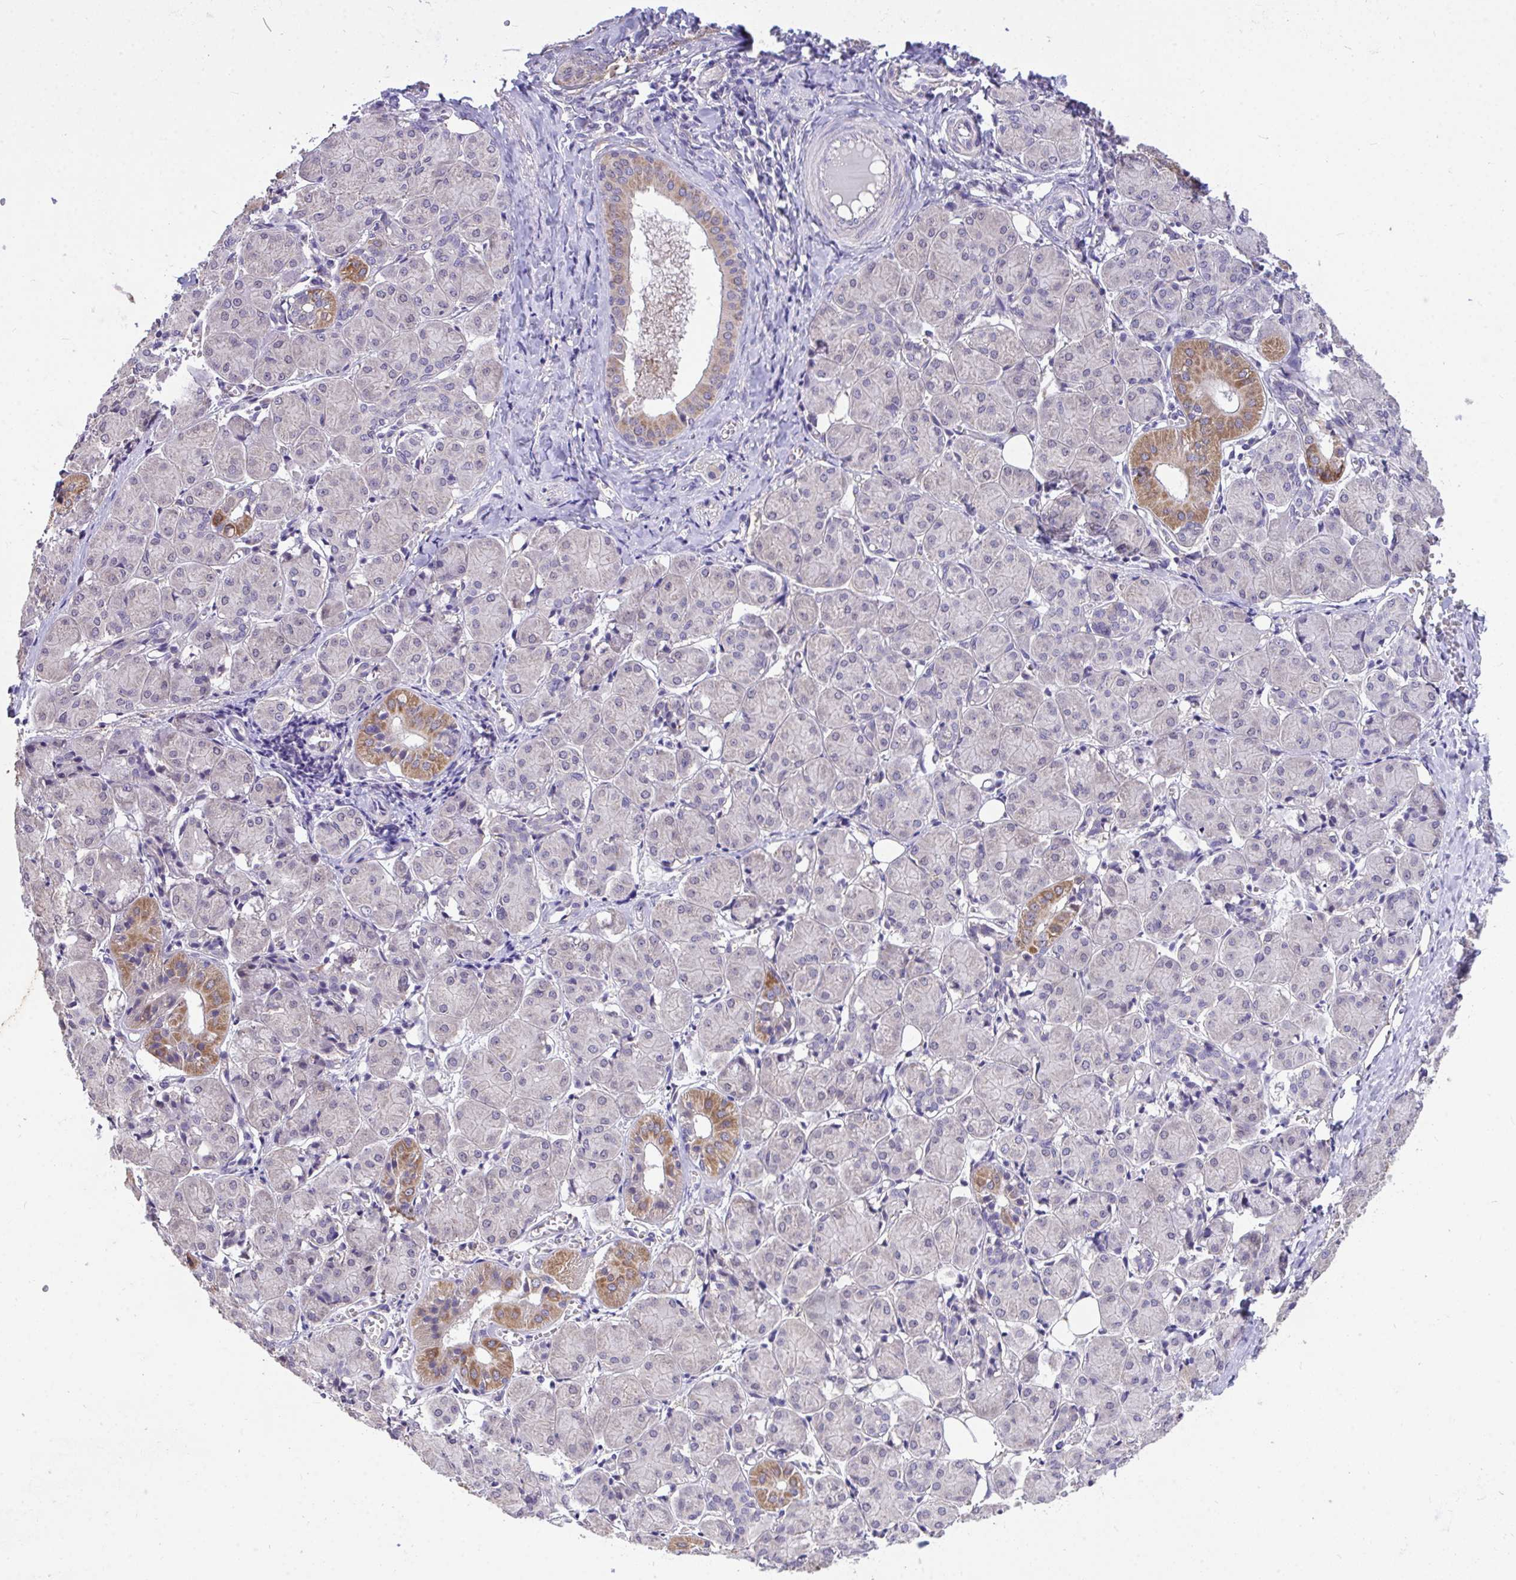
{"staining": {"intensity": "moderate", "quantity": "<25%", "location": "cytoplasmic/membranous"}, "tissue": "salivary gland", "cell_type": "Glandular cells", "image_type": "normal", "snomed": [{"axis": "morphology", "description": "Normal tissue, NOS"}, {"axis": "morphology", "description": "Inflammation, NOS"}, {"axis": "topography", "description": "Lymph node"}, {"axis": "topography", "description": "Salivary gland"}], "caption": "Immunohistochemistry (IHC) of benign human salivary gland displays low levels of moderate cytoplasmic/membranous staining in about <25% of glandular cells. (Stains: DAB (3,3'-diaminobenzidine) in brown, nuclei in blue, Microscopy: brightfield microscopy at high magnification).", "gene": "MPC2", "patient": {"sex": "male", "age": 3}}